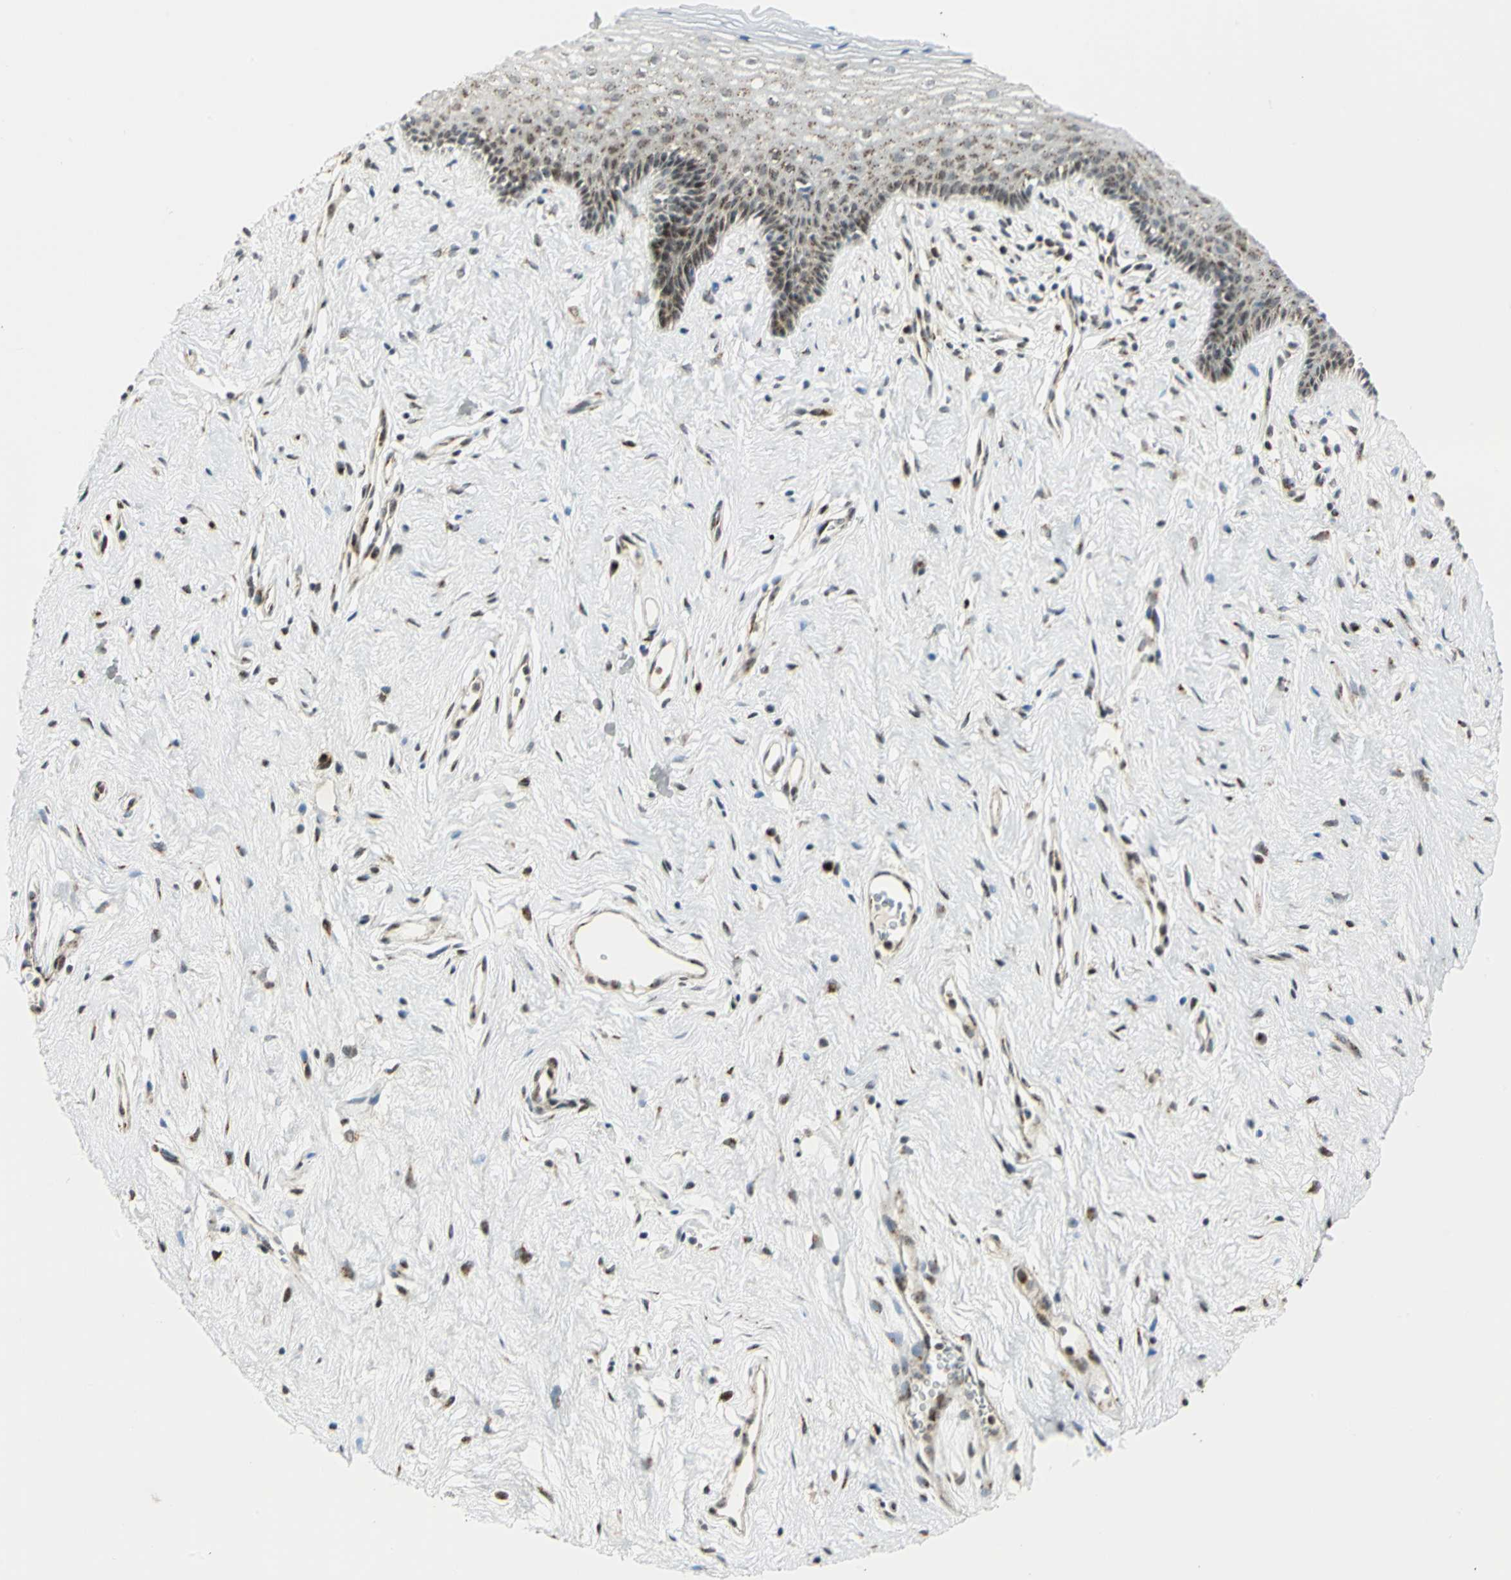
{"staining": {"intensity": "moderate", "quantity": ">75%", "location": "cytoplasmic/membranous"}, "tissue": "vagina", "cell_type": "Squamous epithelial cells", "image_type": "normal", "snomed": [{"axis": "morphology", "description": "Normal tissue, NOS"}, {"axis": "topography", "description": "Vagina"}], "caption": "An image of human vagina stained for a protein shows moderate cytoplasmic/membranous brown staining in squamous epithelial cells.", "gene": "ATP6V1A", "patient": {"sex": "female", "age": 44}}